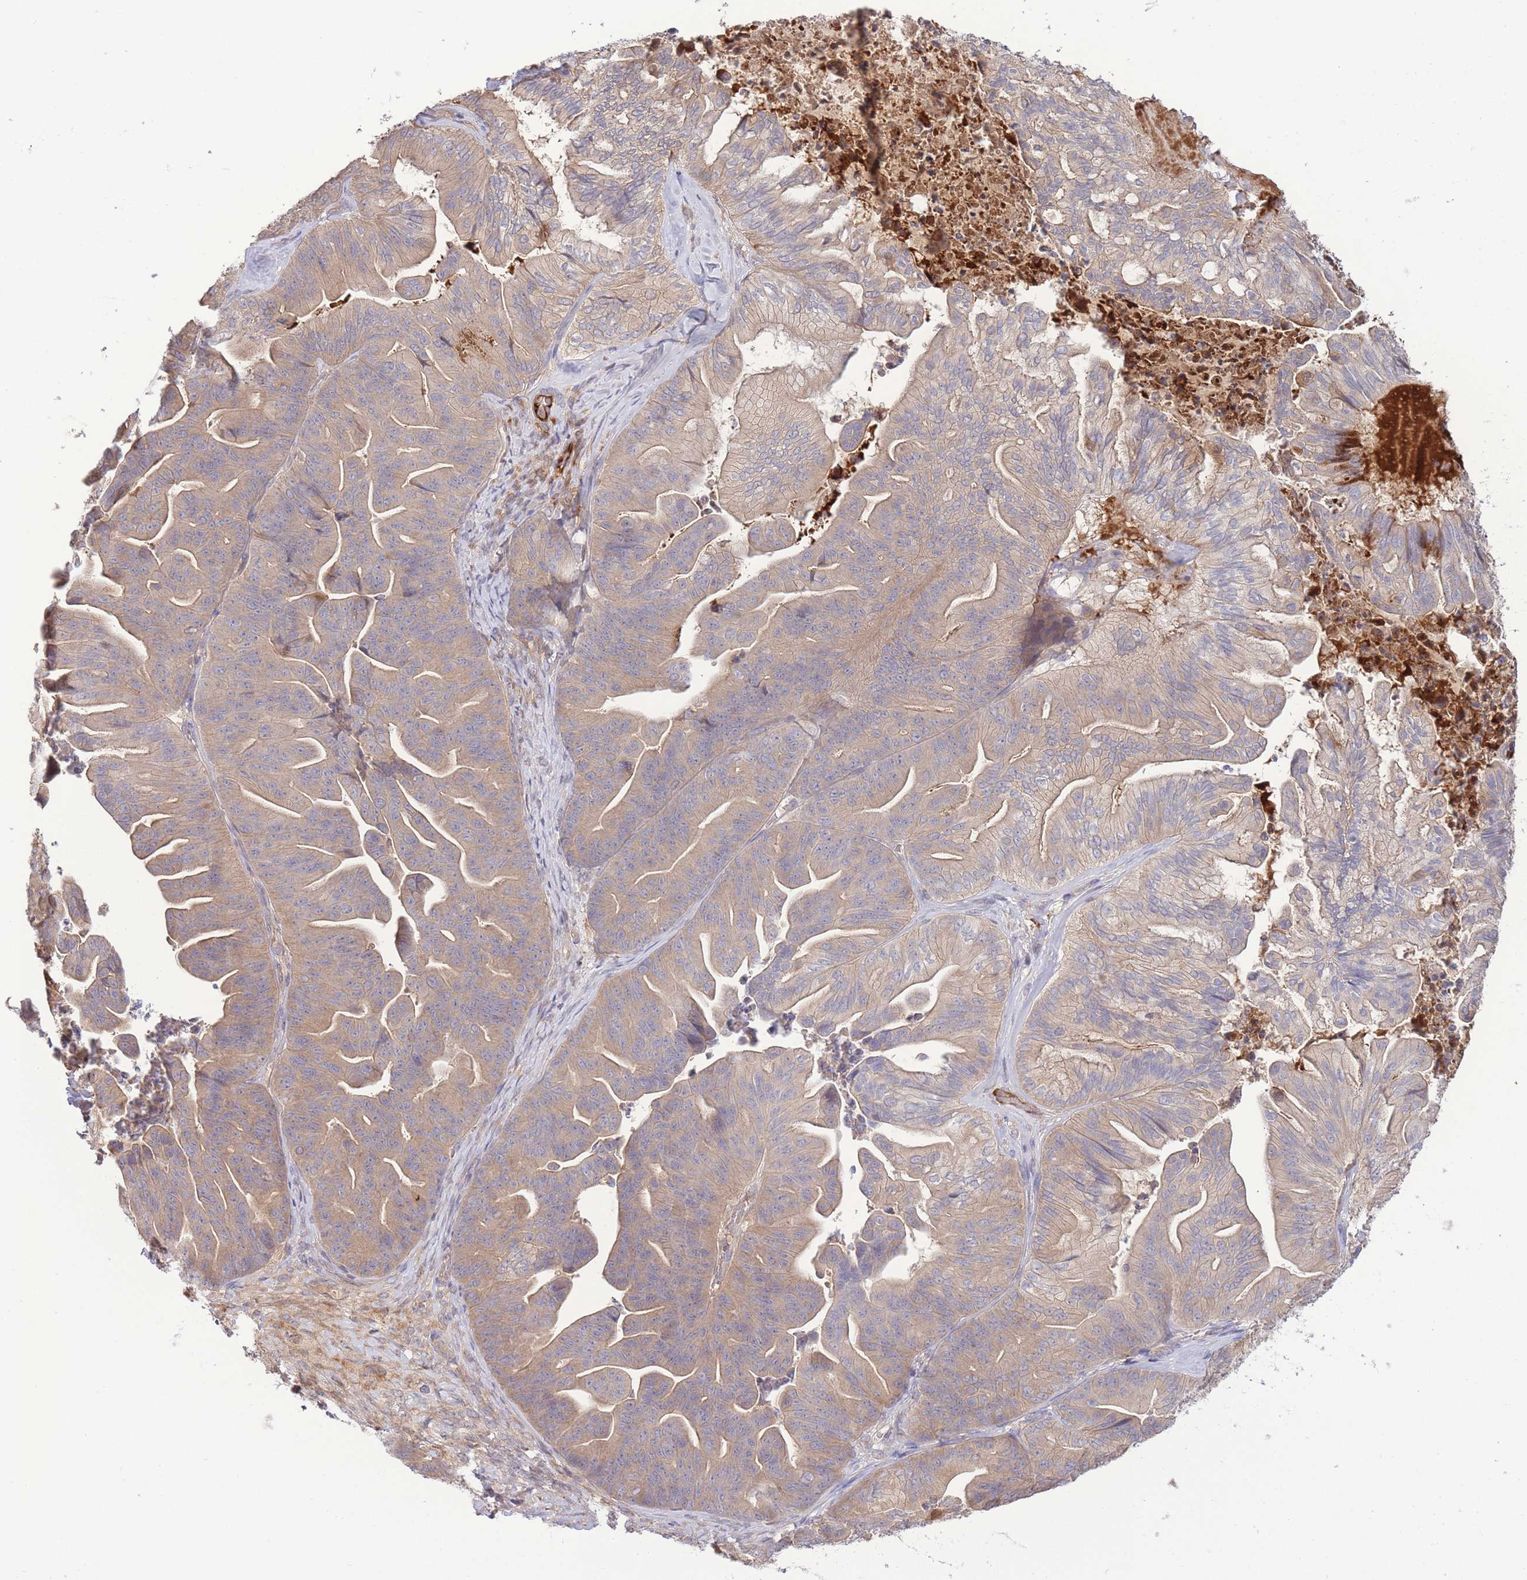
{"staining": {"intensity": "moderate", "quantity": "25%-75%", "location": "cytoplasmic/membranous"}, "tissue": "ovarian cancer", "cell_type": "Tumor cells", "image_type": "cancer", "snomed": [{"axis": "morphology", "description": "Cystadenocarcinoma, mucinous, NOS"}, {"axis": "topography", "description": "Ovary"}], "caption": "Ovarian cancer stained for a protein exhibits moderate cytoplasmic/membranous positivity in tumor cells. The staining was performed using DAB, with brown indicating positive protein expression. Nuclei are stained blue with hematoxylin.", "gene": "ZNF304", "patient": {"sex": "female", "age": 67}}